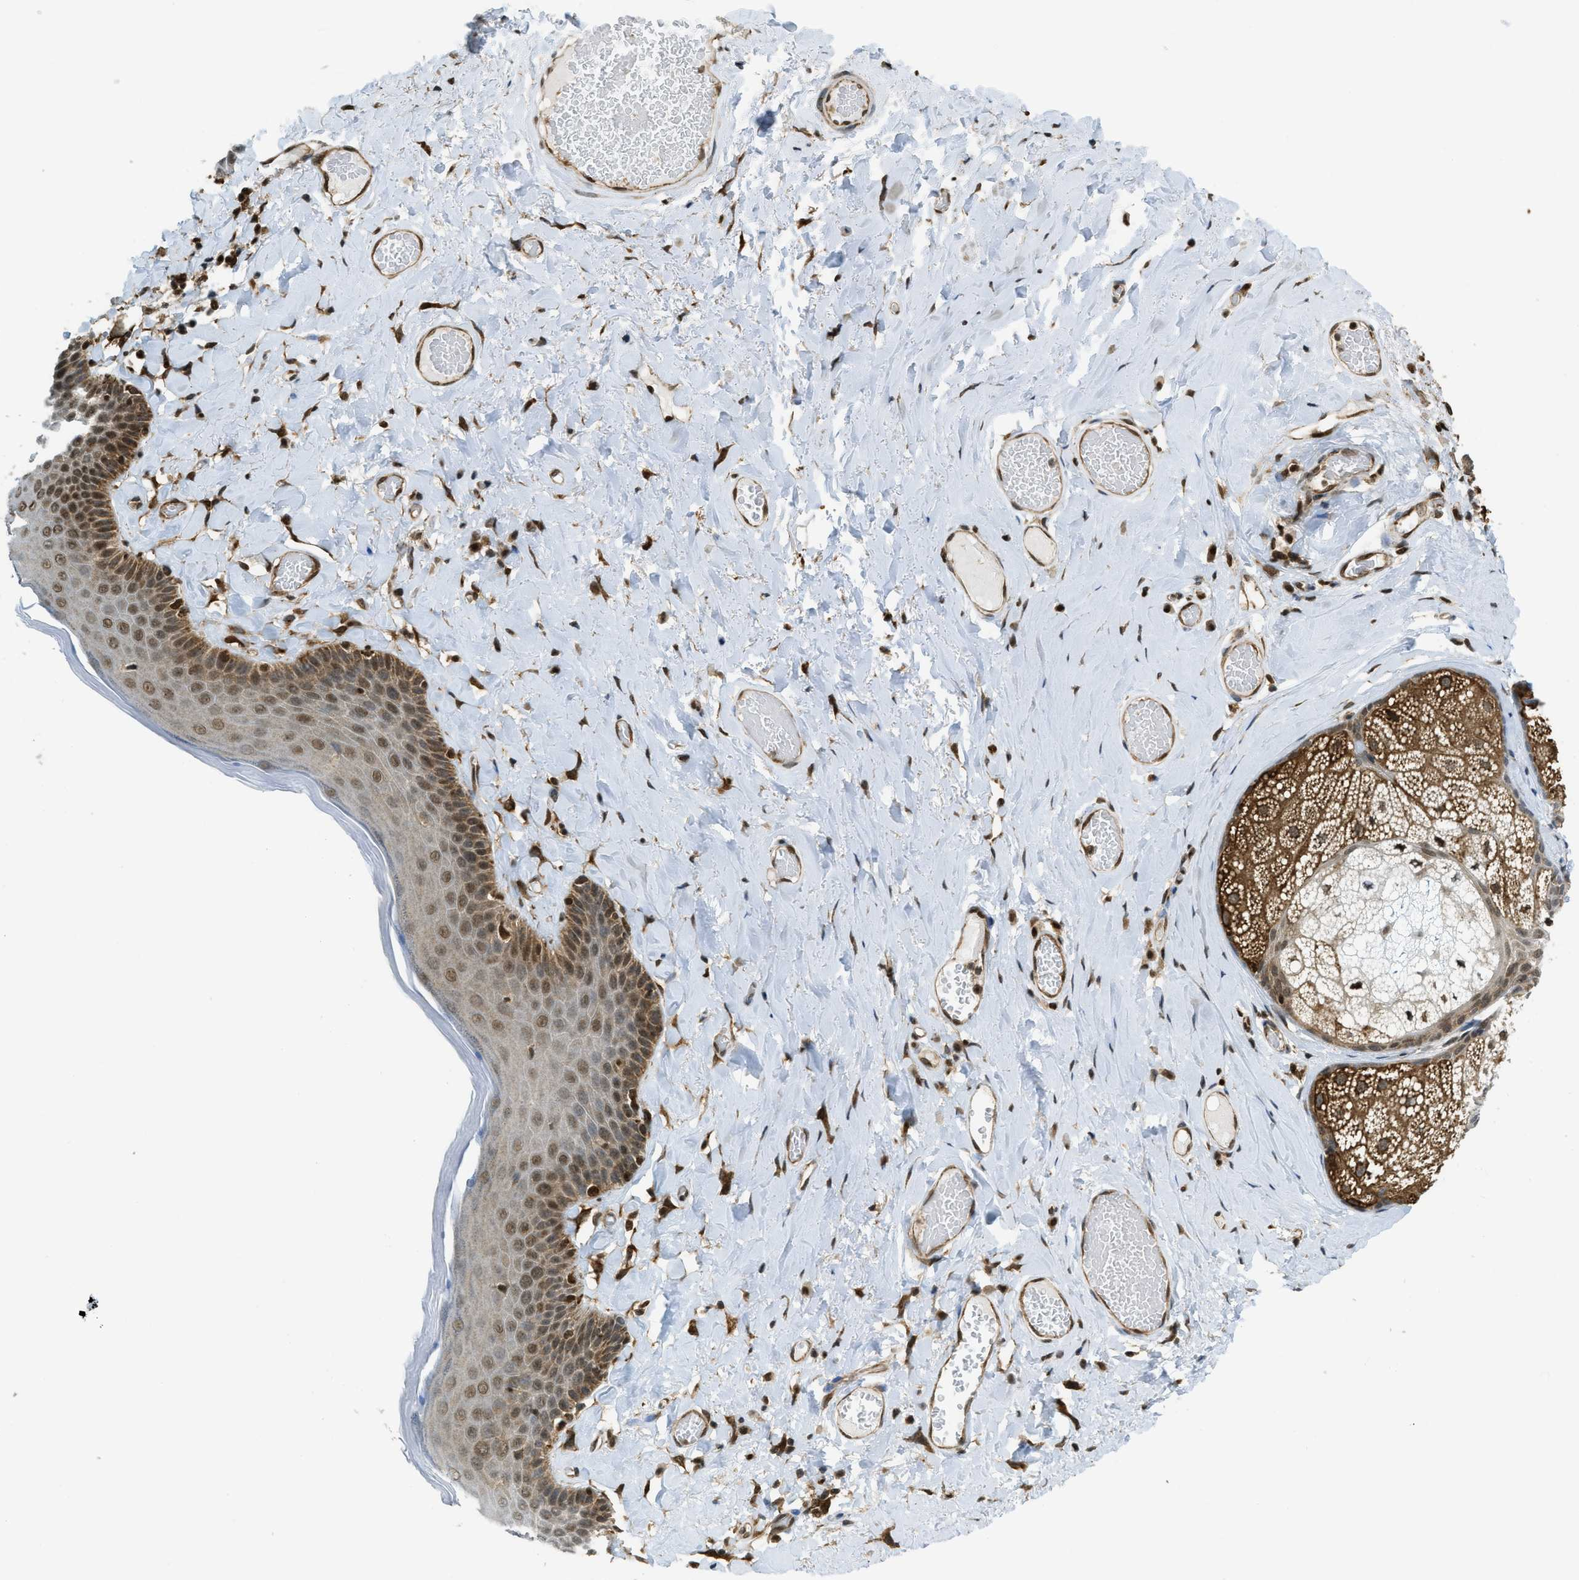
{"staining": {"intensity": "moderate", "quantity": "25%-75%", "location": "cytoplasmic/membranous,nuclear"}, "tissue": "skin", "cell_type": "Epidermal cells", "image_type": "normal", "snomed": [{"axis": "morphology", "description": "Normal tissue, NOS"}, {"axis": "topography", "description": "Anal"}], "caption": "The histopathology image shows staining of unremarkable skin, revealing moderate cytoplasmic/membranous,nuclear protein expression (brown color) within epidermal cells.", "gene": "TNPO1", "patient": {"sex": "male", "age": 69}}